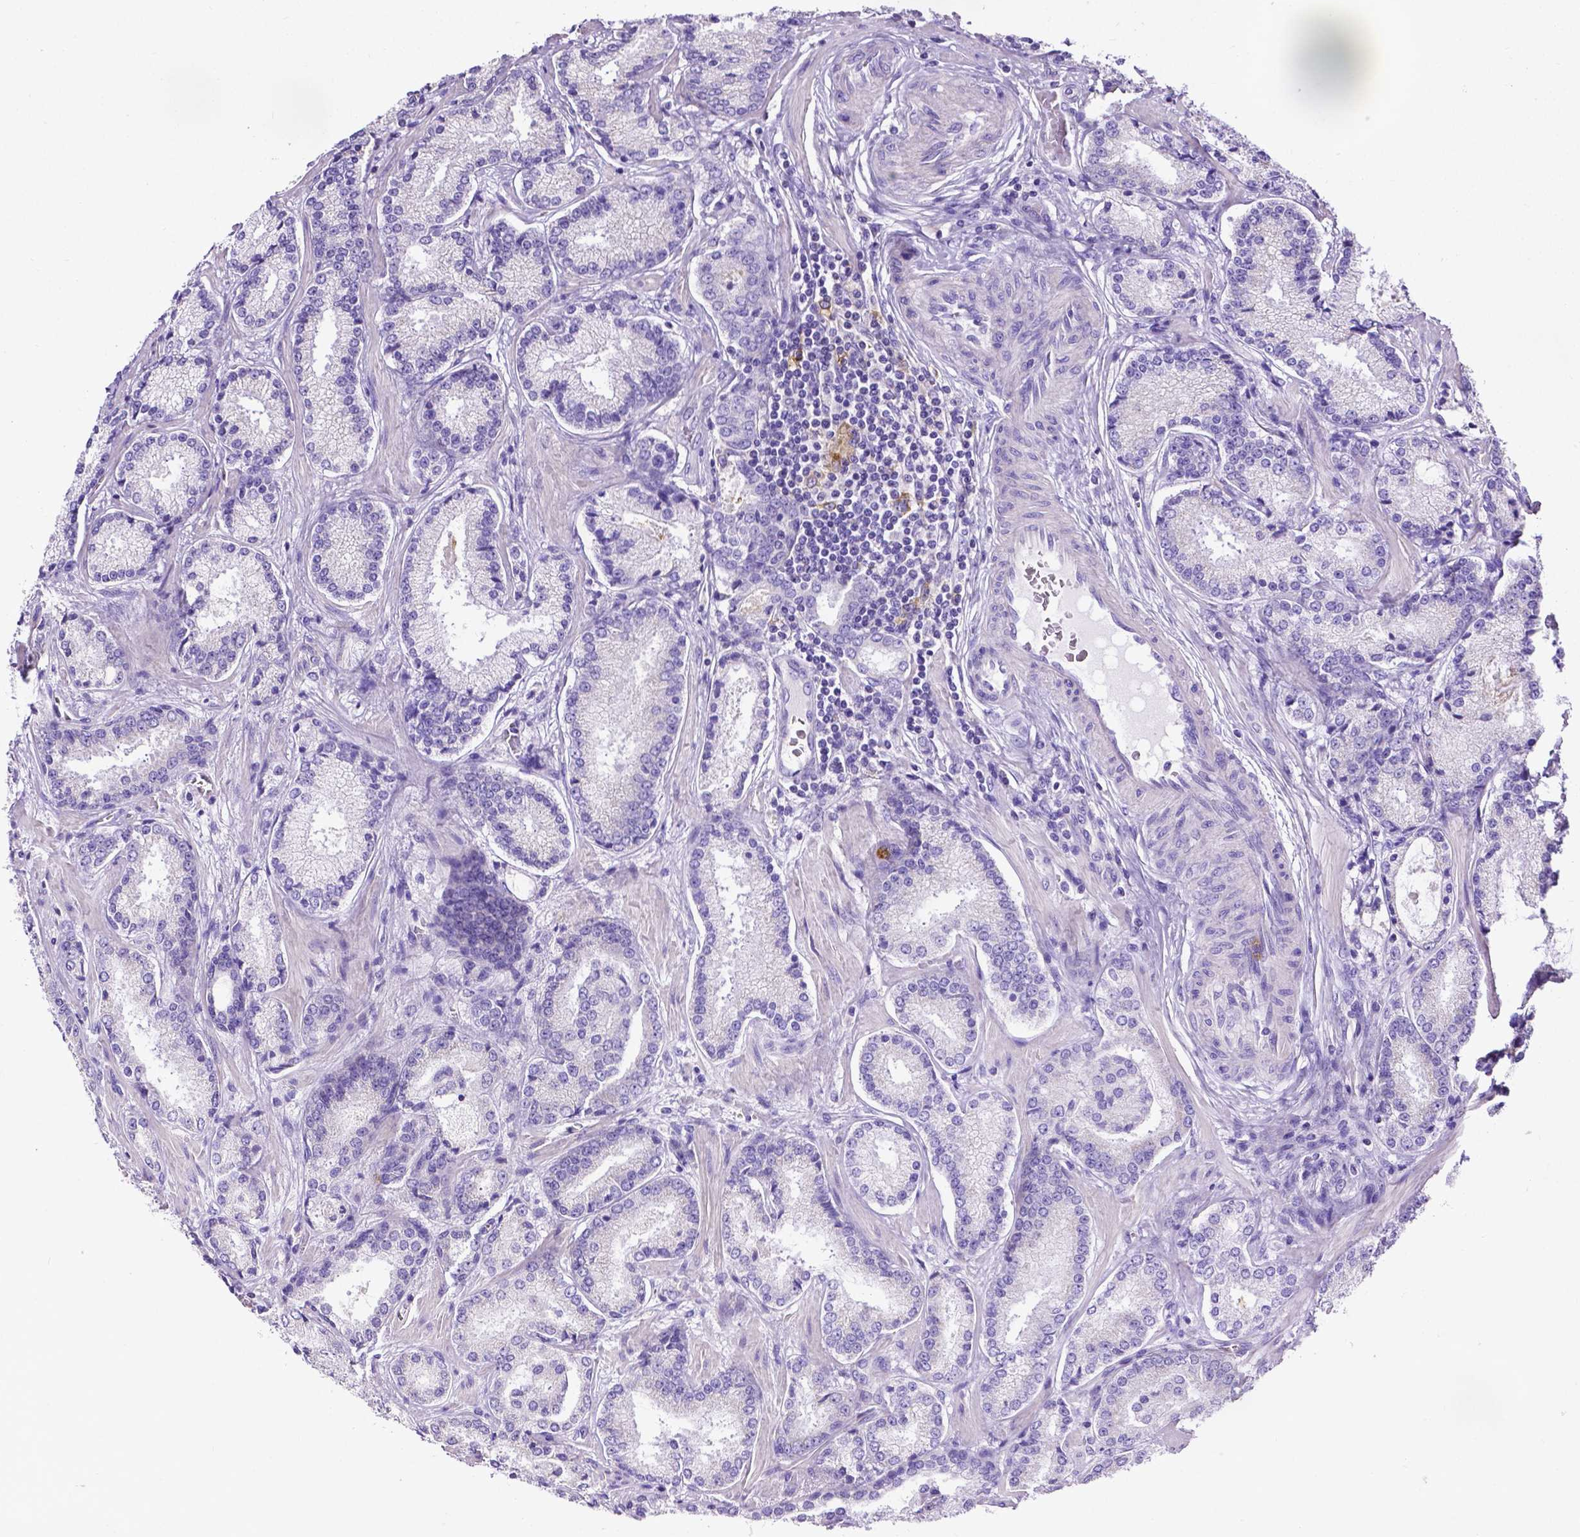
{"staining": {"intensity": "negative", "quantity": "none", "location": "none"}, "tissue": "prostate cancer", "cell_type": "Tumor cells", "image_type": "cancer", "snomed": [{"axis": "morphology", "description": "Adenocarcinoma, Low grade"}, {"axis": "topography", "description": "Prostate"}], "caption": "A photomicrograph of prostate cancer stained for a protein displays no brown staining in tumor cells.", "gene": "MMP9", "patient": {"sex": "male", "age": 56}}